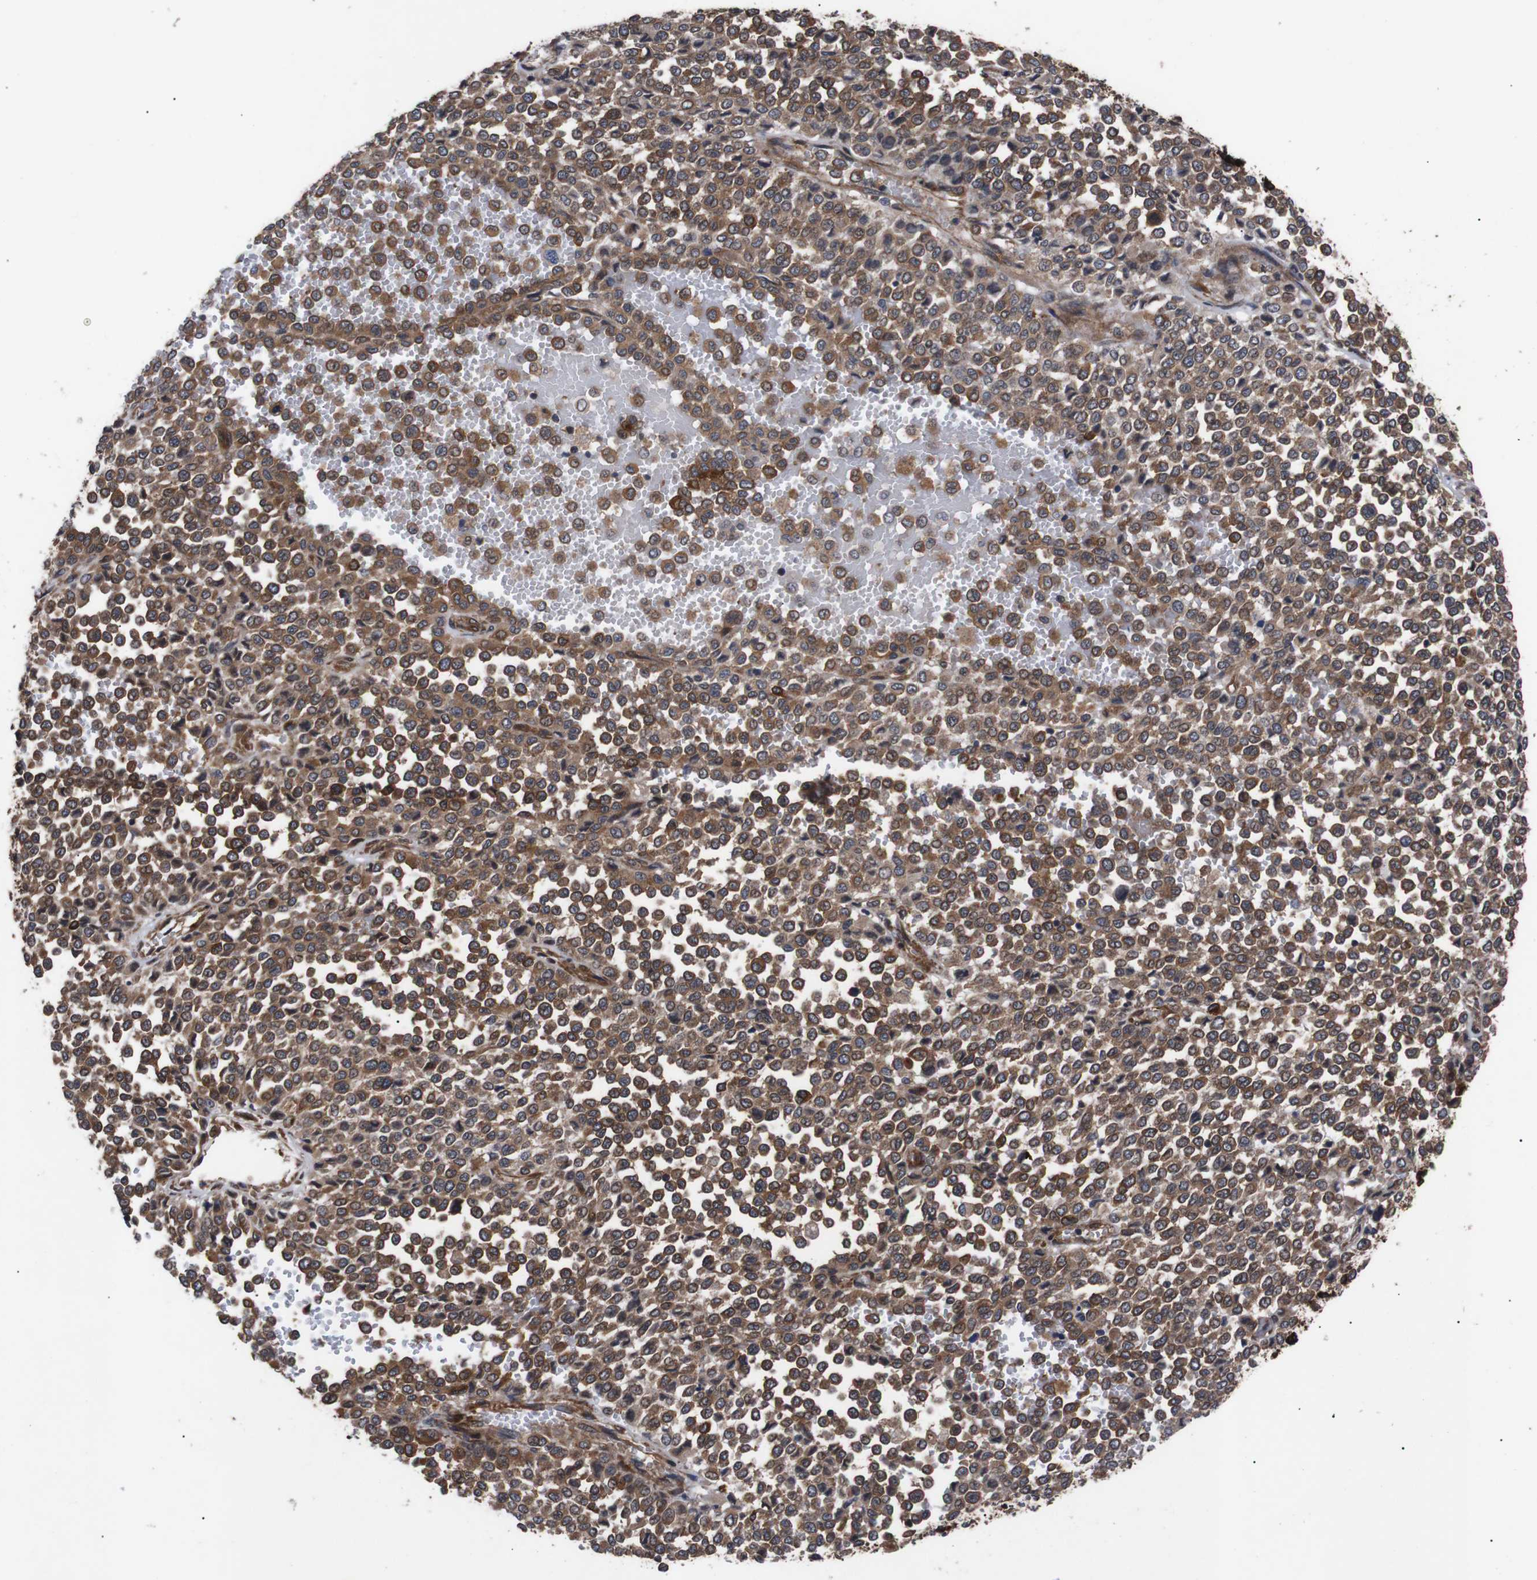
{"staining": {"intensity": "moderate", "quantity": ">75%", "location": "cytoplasmic/membranous"}, "tissue": "melanoma", "cell_type": "Tumor cells", "image_type": "cancer", "snomed": [{"axis": "morphology", "description": "Malignant melanoma, Metastatic site"}, {"axis": "topography", "description": "Pancreas"}], "caption": "About >75% of tumor cells in human melanoma display moderate cytoplasmic/membranous protein staining as visualized by brown immunohistochemical staining.", "gene": "PAWR", "patient": {"sex": "female", "age": 30}}